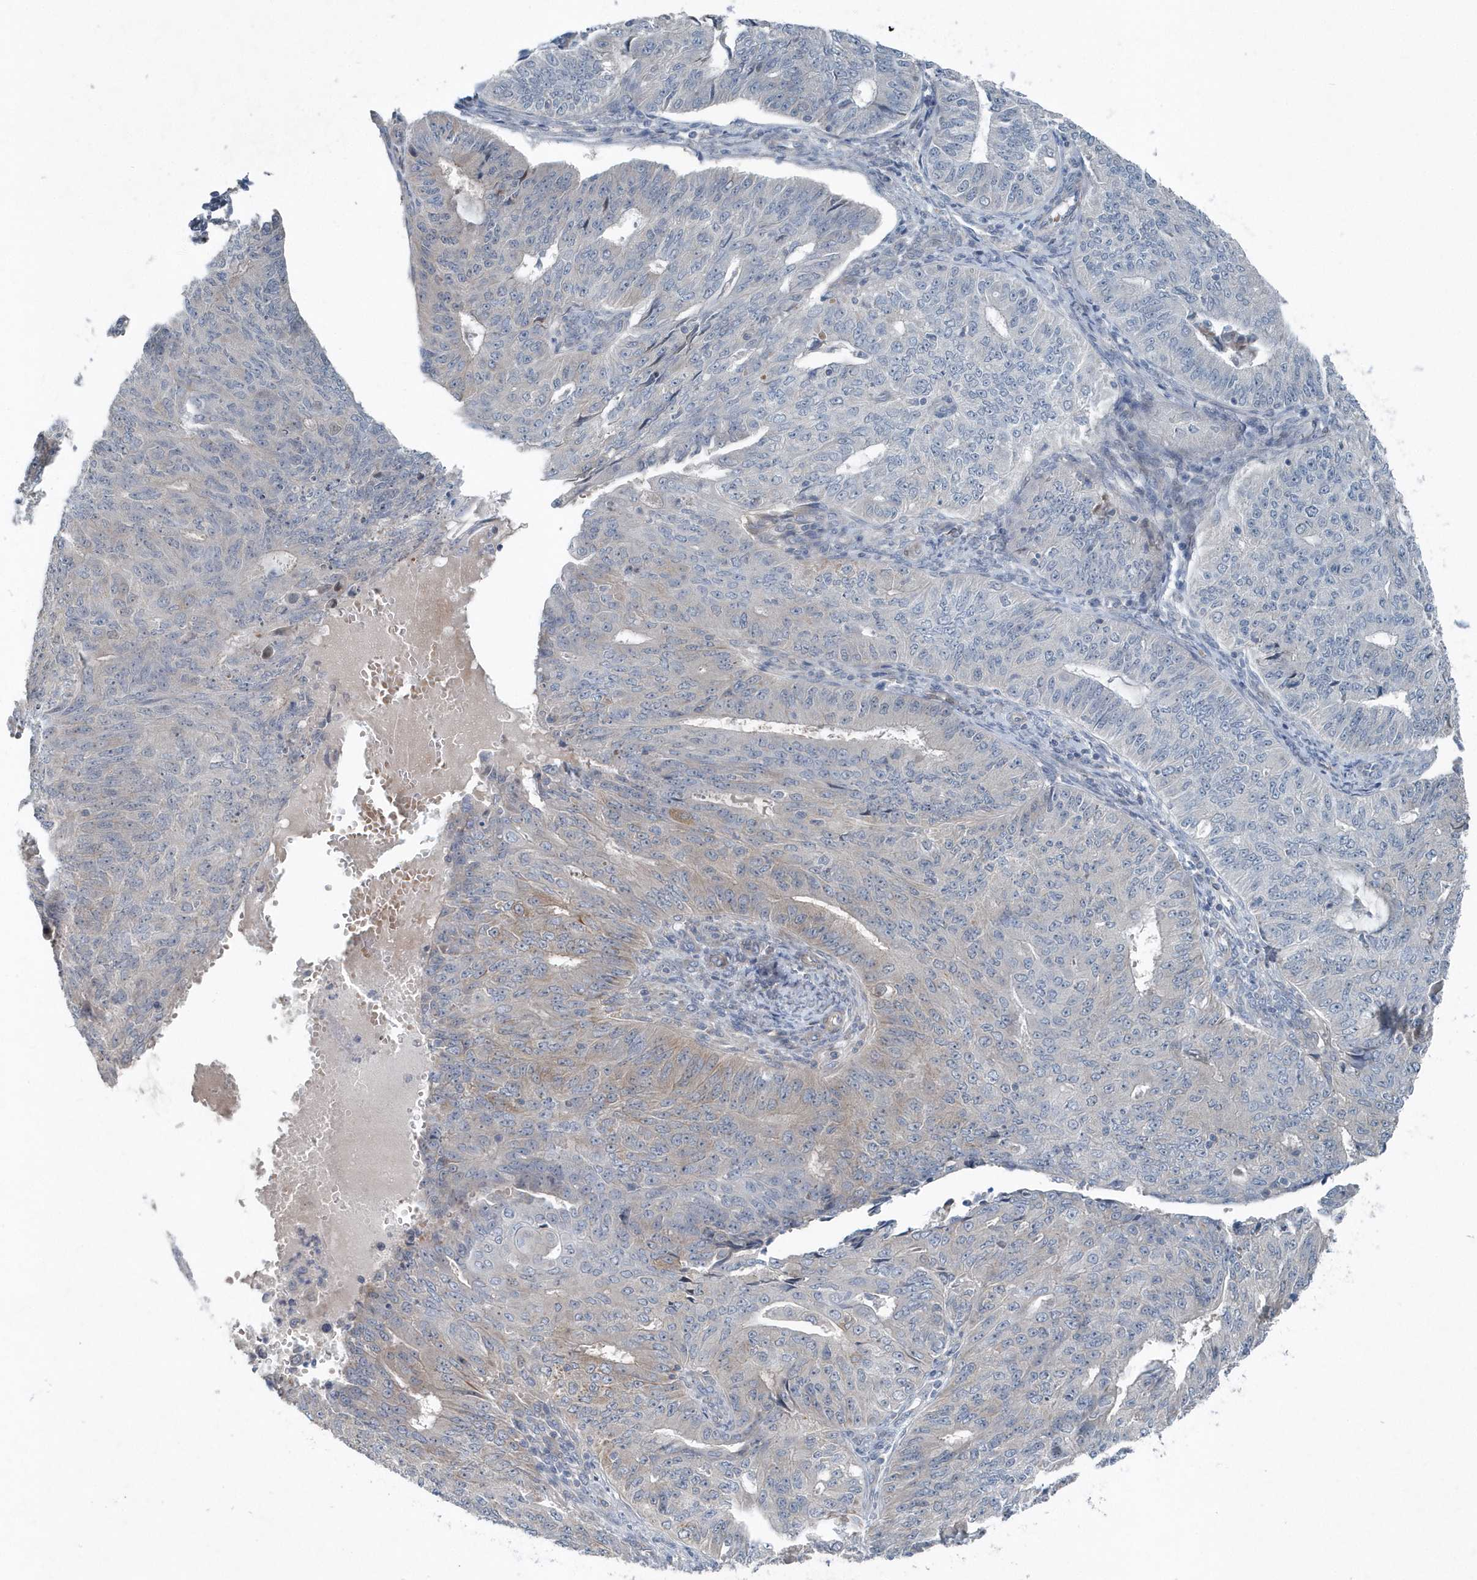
{"staining": {"intensity": "weak", "quantity": "<25%", "location": "cytoplasmic/membranous"}, "tissue": "endometrial cancer", "cell_type": "Tumor cells", "image_type": "cancer", "snomed": [{"axis": "morphology", "description": "Adenocarcinoma, NOS"}, {"axis": "topography", "description": "Endometrium"}], "caption": "Human endometrial adenocarcinoma stained for a protein using IHC demonstrates no expression in tumor cells.", "gene": "MCC", "patient": {"sex": "female", "age": 32}}